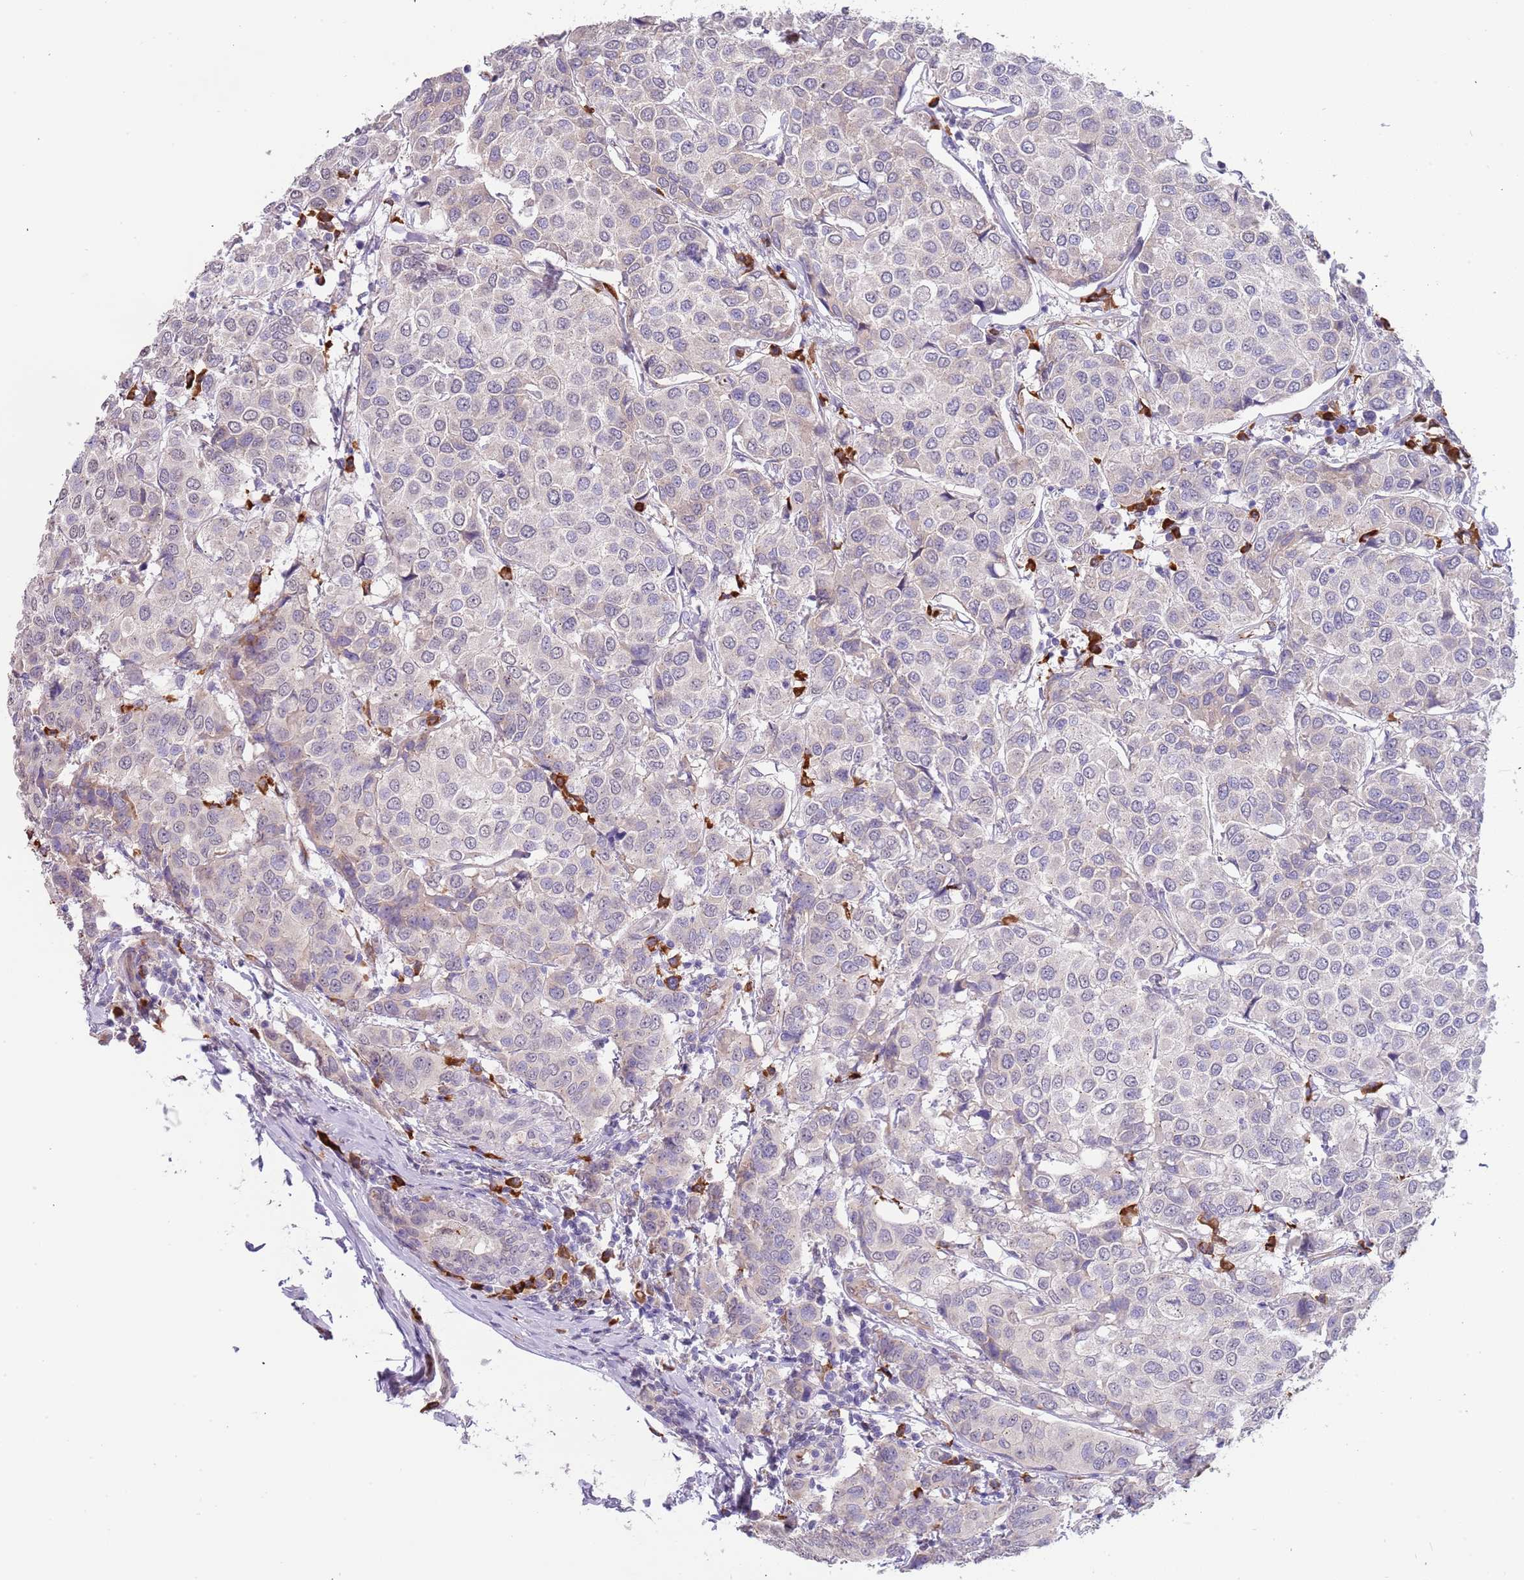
{"staining": {"intensity": "weak", "quantity": "<25%", "location": "cytoplasmic/membranous"}, "tissue": "breast cancer", "cell_type": "Tumor cells", "image_type": "cancer", "snomed": [{"axis": "morphology", "description": "Duct carcinoma"}, {"axis": "topography", "description": "Breast"}], "caption": "A high-resolution histopathology image shows immunohistochemistry staining of breast cancer (invasive ductal carcinoma), which reveals no significant positivity in tumor cells.", "gene": "TNRC6C", "patient": {"sex": "female", "age": 55}}